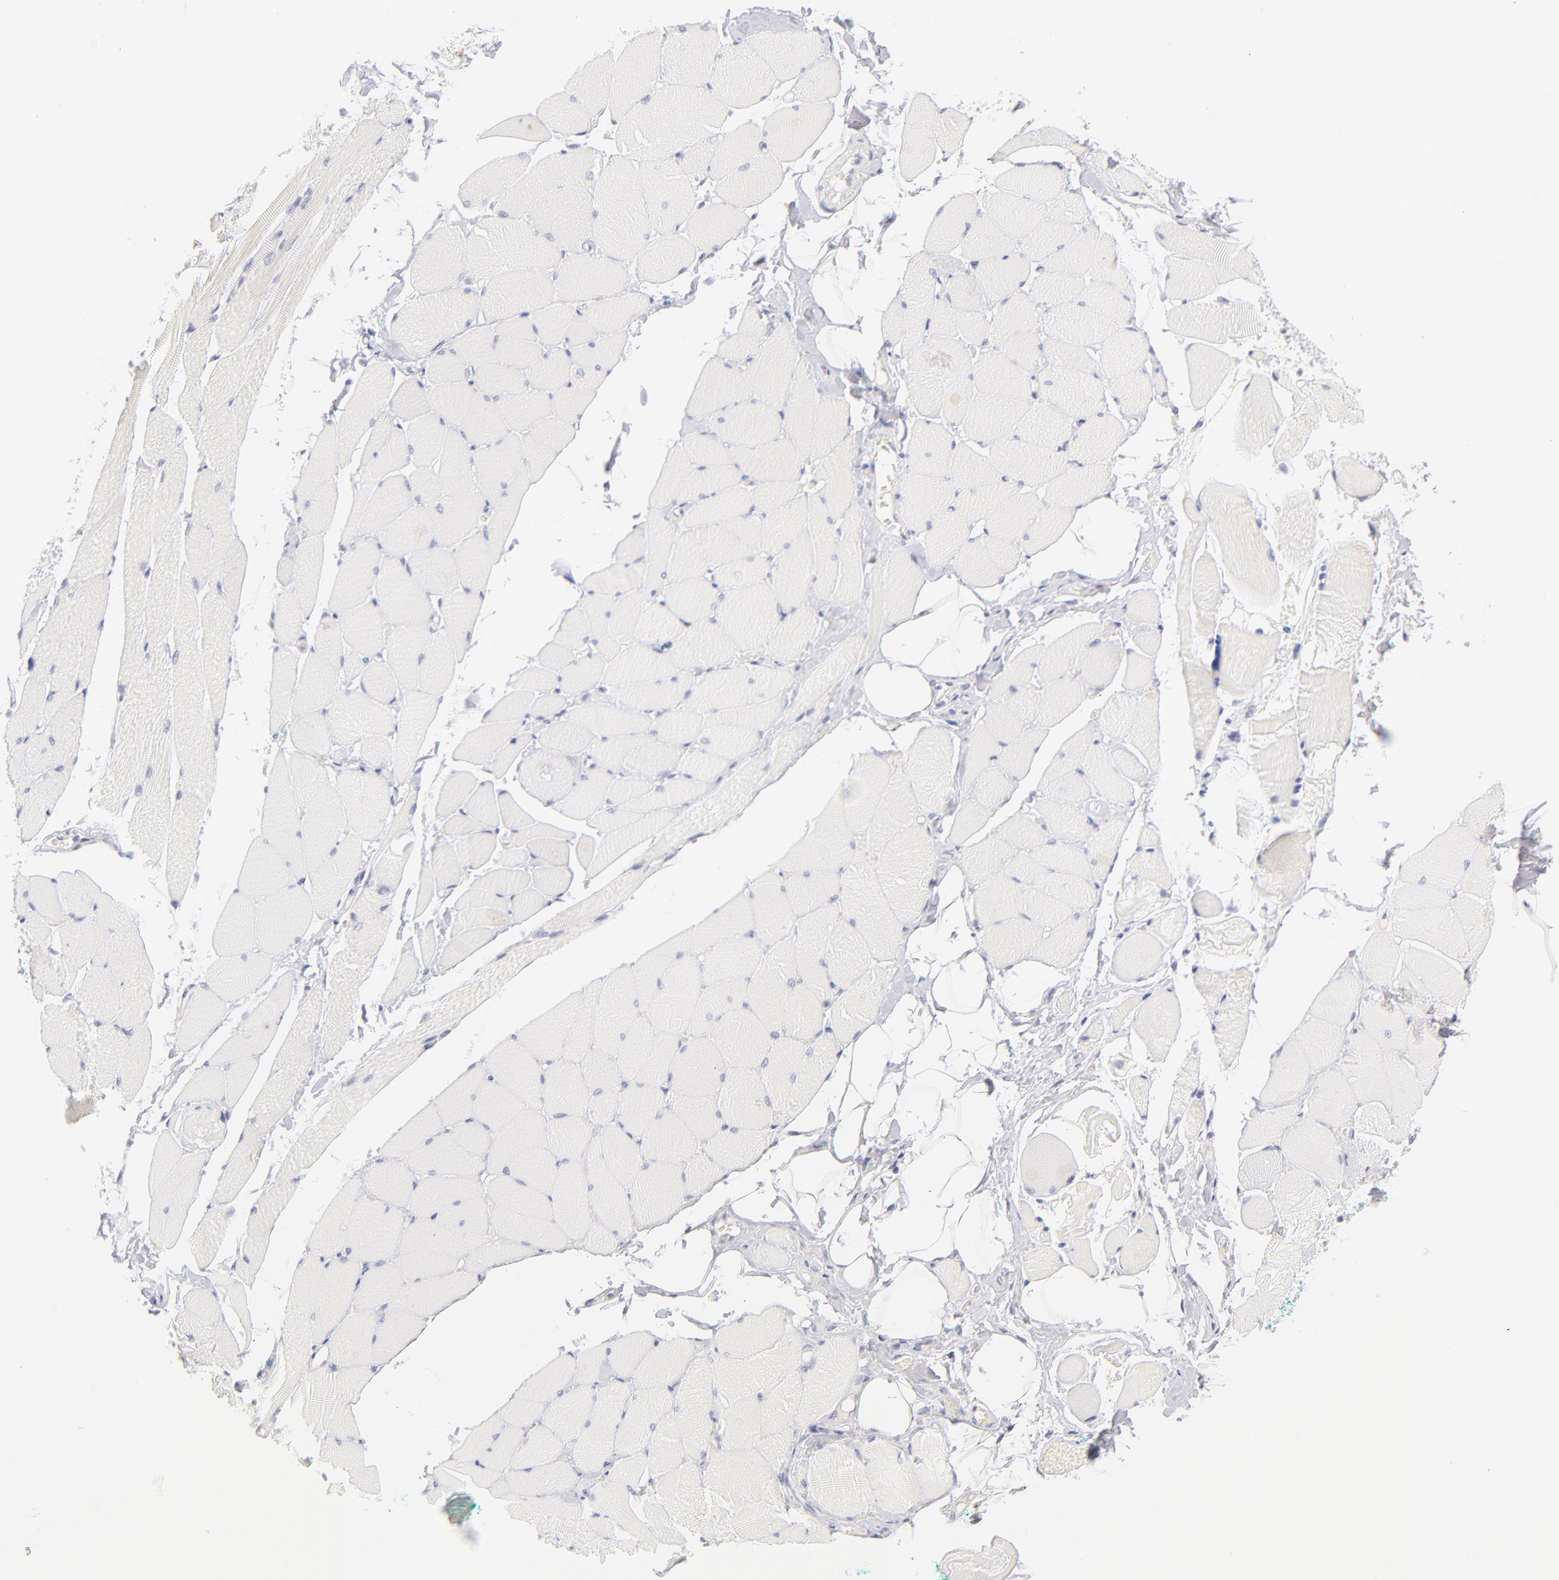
{"staining": {"intensity": "negative", "quantity": "none", "location": "none"}, "tissue": "skeletal muscle", "cell_type": "Myocytes", "image_type": "normal", "snomed": [{"axis": "morphology", "description": "Normal tissue, NOS"}, {"axis": "topography", "description": "Skeletal muscle"}, {"axis": "topography", "description": "Peripheral nerve tissue"}], "caption": "Skeletal muscle stained for a protein using immunohistochemistry shows no expression myocytes.", "gene": "CASP6", "patient": {"sex": "female", "age": 84}}